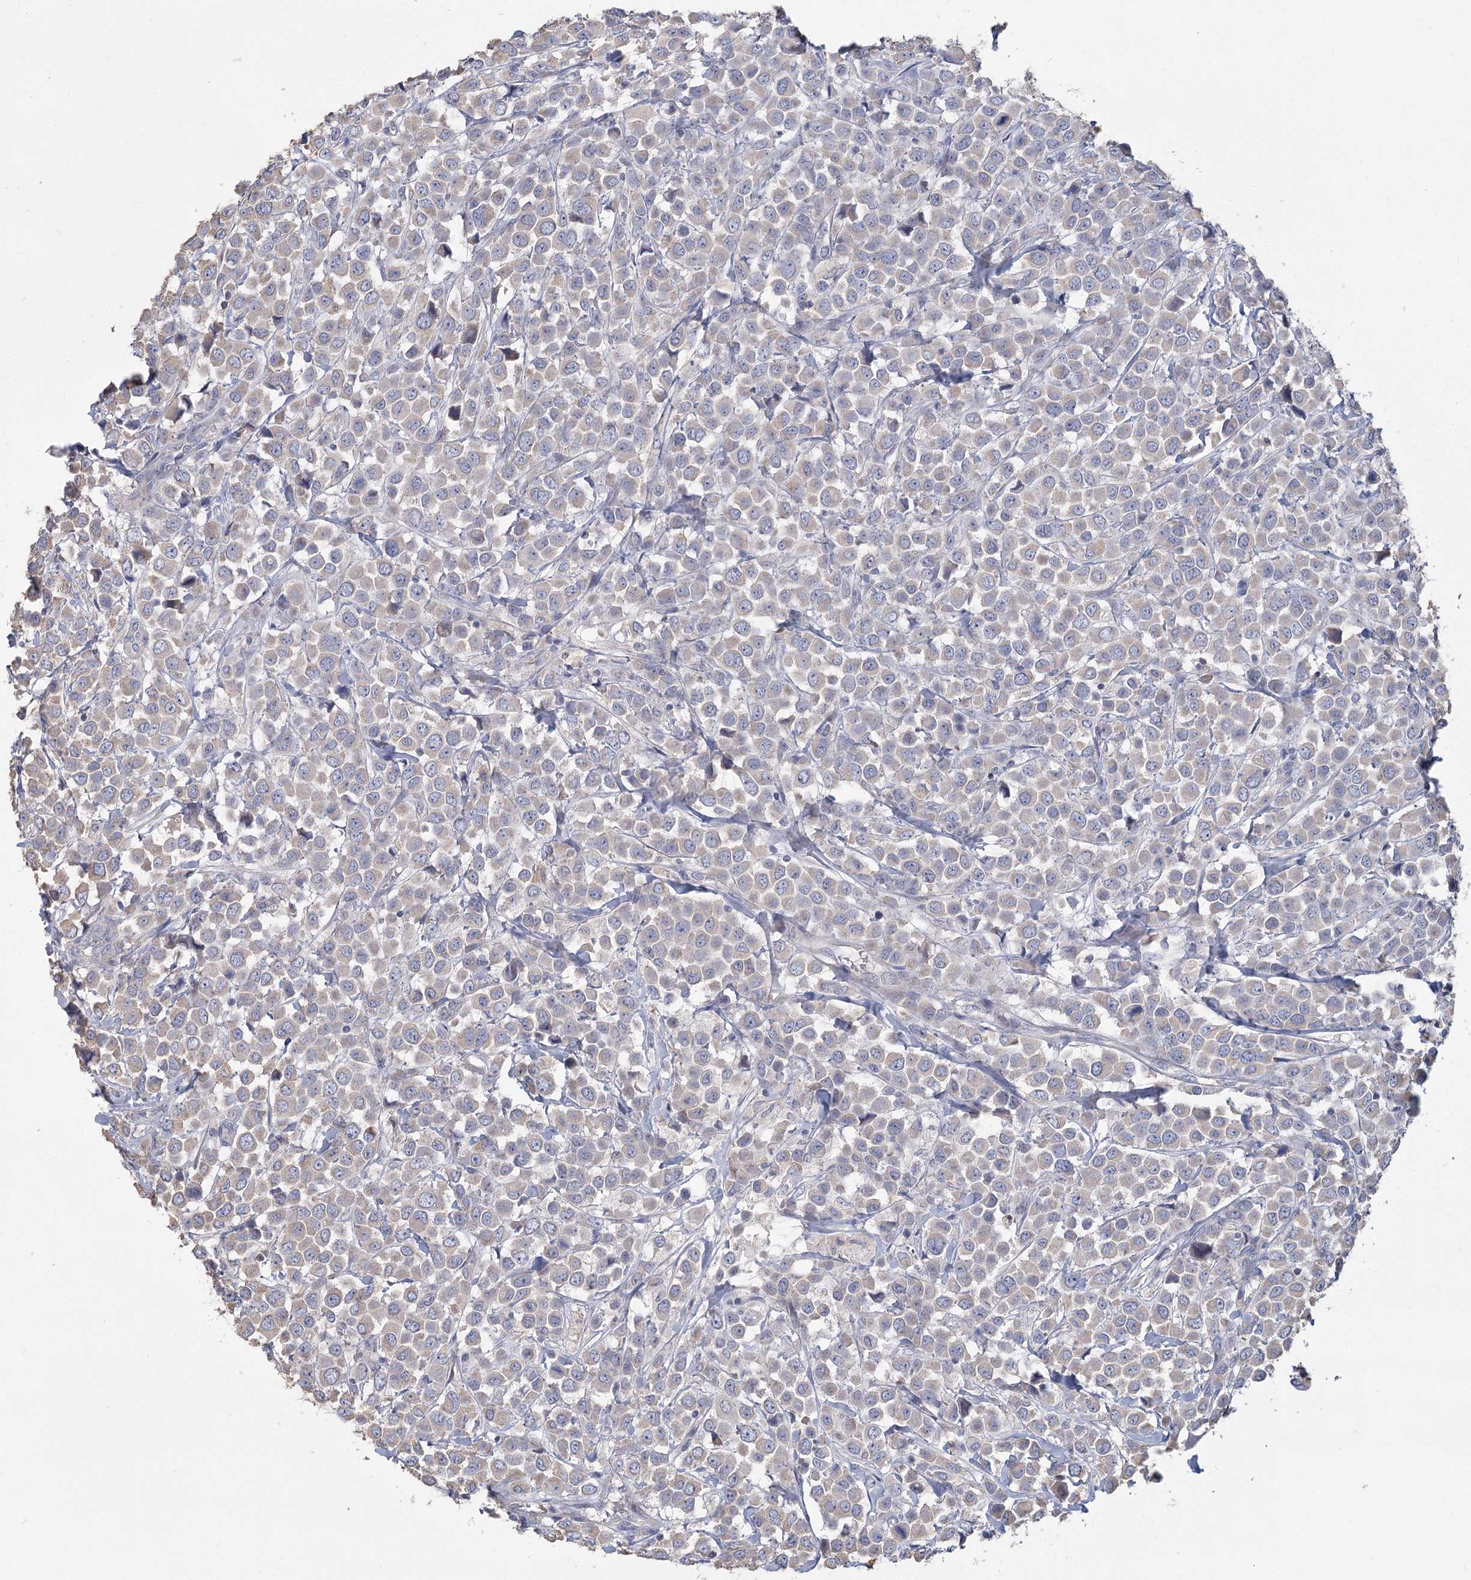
{"staining": {"intensity": "negative", "quantity": "none", "location": "none"}, "tissue": "breast cancer", "cell_type": "Tumor cells", "image_type": "cancer", "snomed": [{"axis": "morphology", "description": "Duct carcinoma"}, {"axis": "topography", "description": "Breast"}], "caption": "This photomicrograph is of breast cancer (invasive ductal carcinoma) stained with immunohistochemistry (IHC) to label a protein in brown with the nuclei are counter-stained blue. There is no expression in tumor cells. (Stains: DAB (3,3'-diaminobenzidine) immunohistochemistry (IHC) with hematoxylin counter stain, Microscopy: brightfield microscopy at high magnification).", "gene": "CNTLN", "patient": {"sex": "female", "age": 61}}